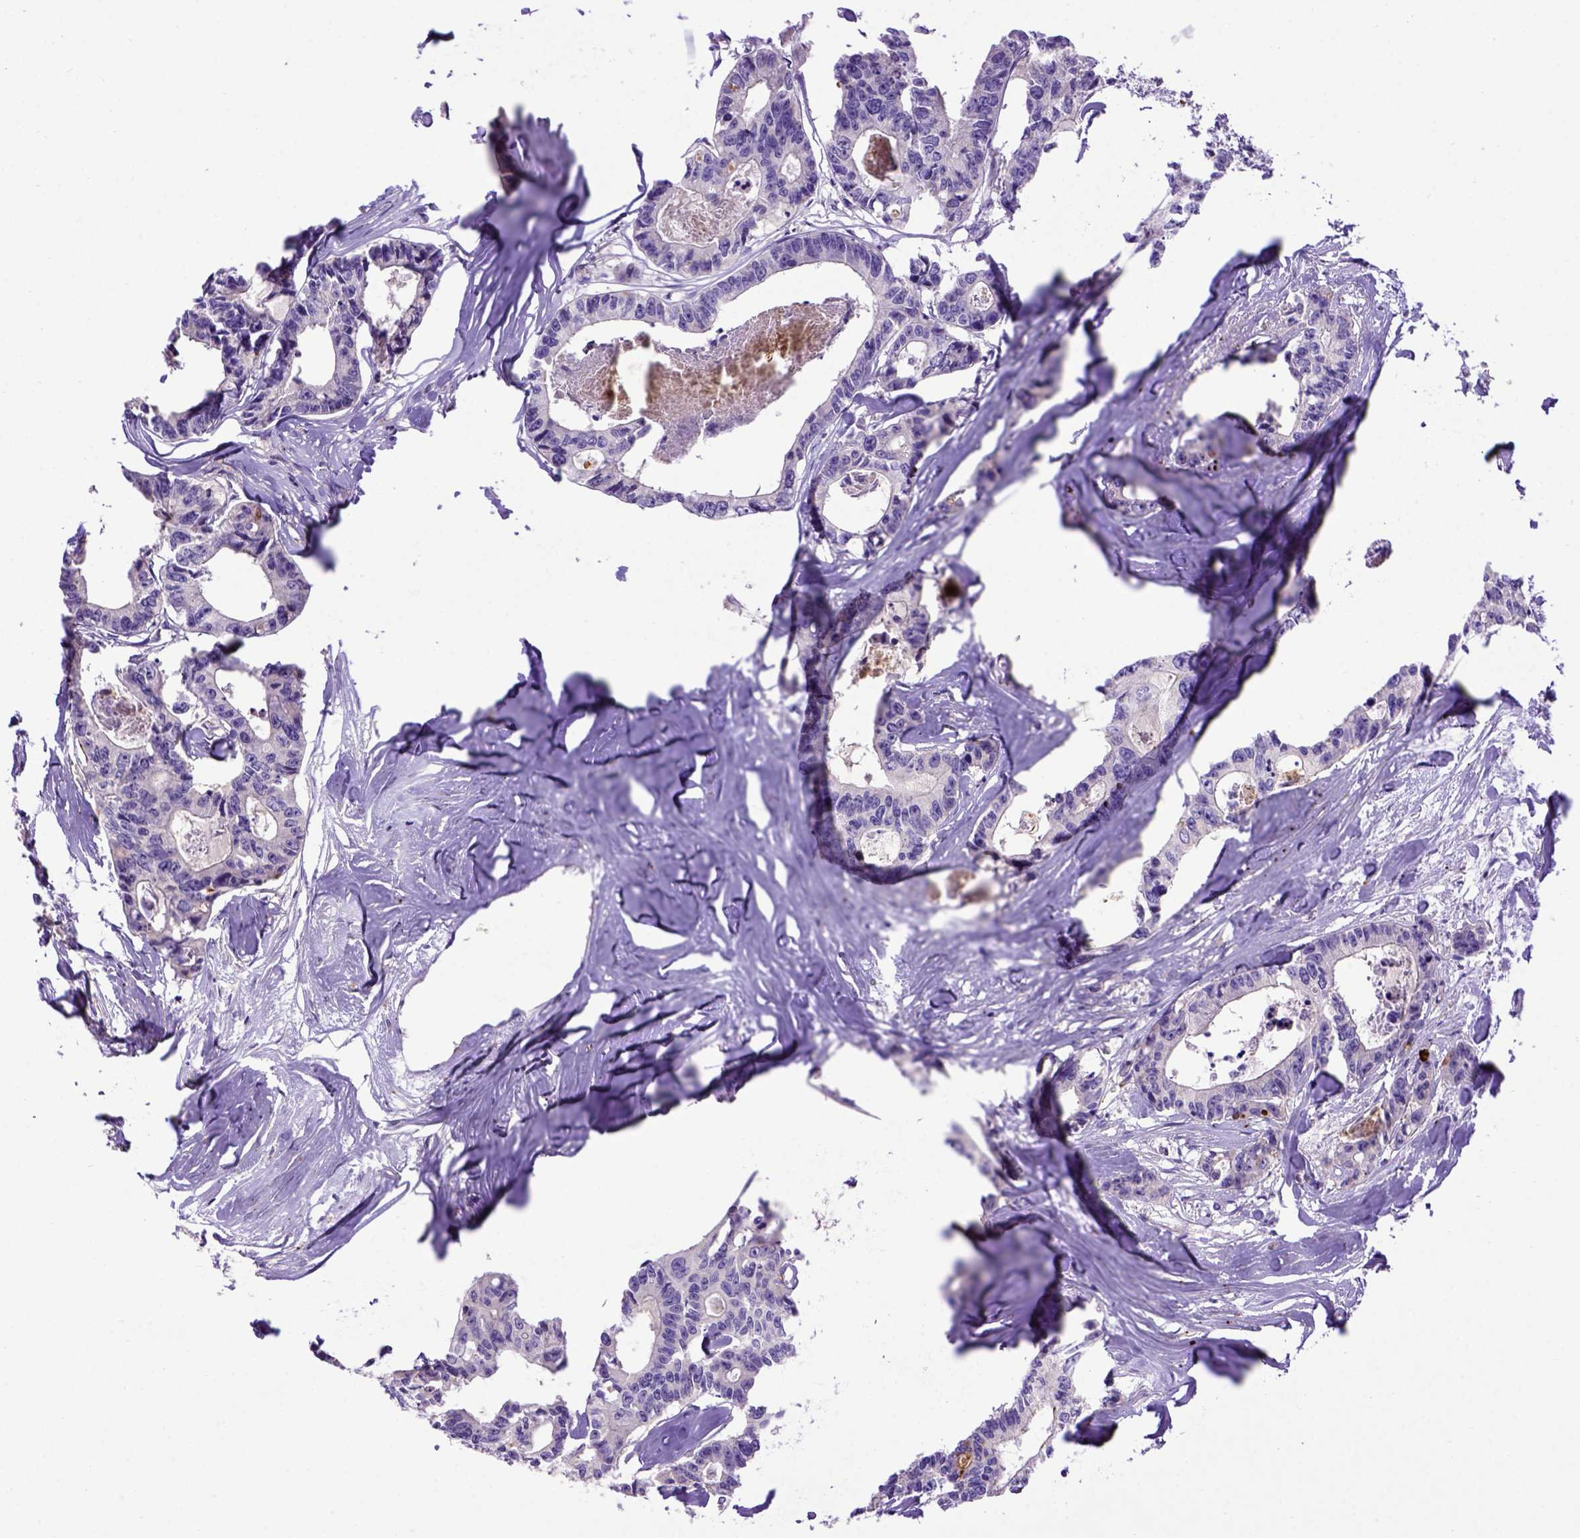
{"staining": {"intensity": "negative", "quantity": "none", "location": "none"}, "tissue": "colorectal cancer", "cell_type": "Tumor cells", "image_type": "cancer", "snomed": [{"axis": "morphology", "description": "Adenocarcinoma, NOS"}, {"axis": "topography", "description": "Rectum"}], "caption": "This is a photomicrograph of immunohistochemistry staining of colorectal adenocarcinoma, which shows no staining in tumor cells.", "gene": "ADAM12", "patient": {"sex": "male", "age": 57}}